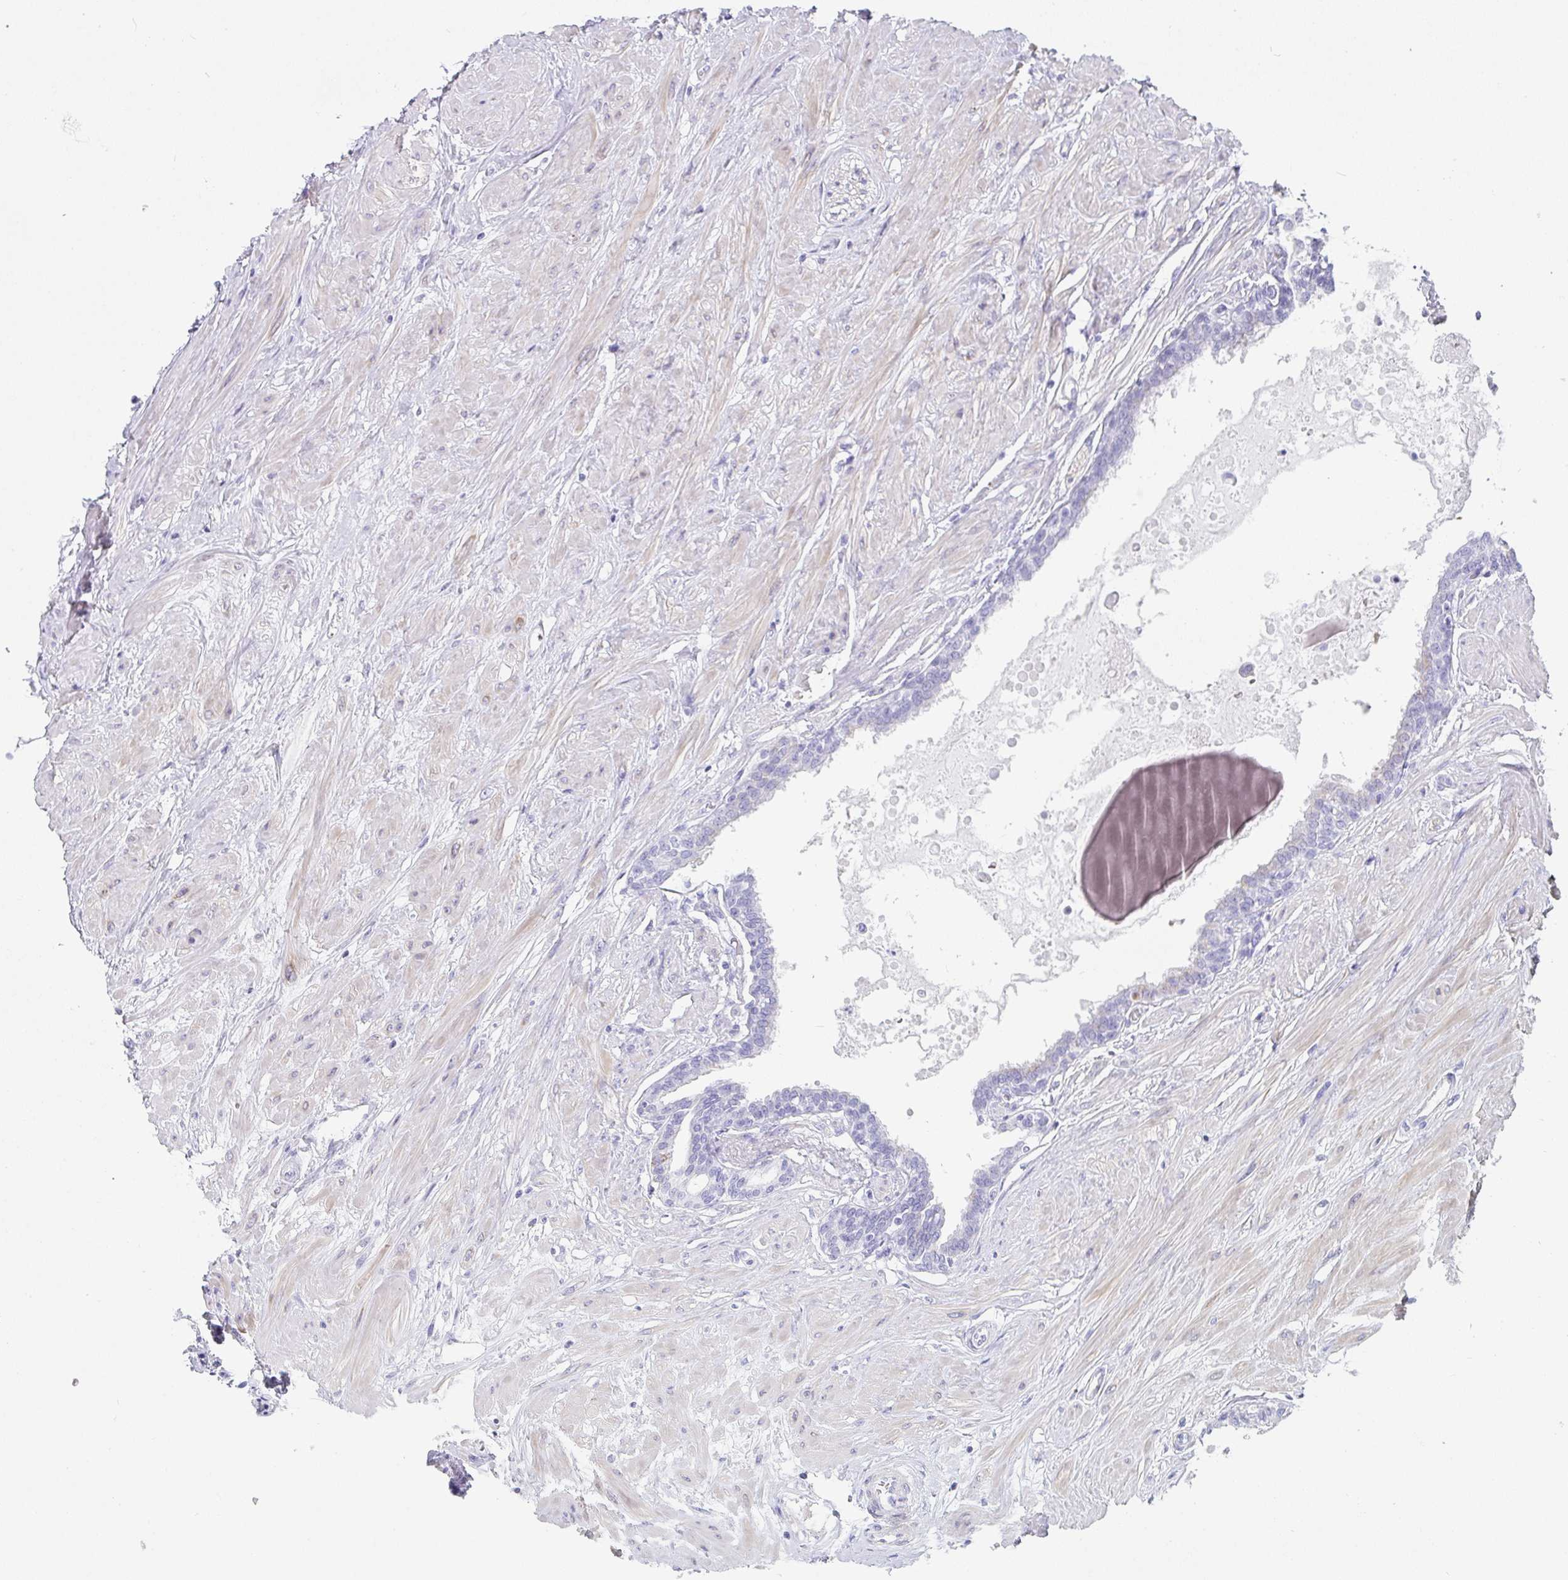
{"staining": {"intensity": "negative", "quantity": "none", "location": "none"}, "tissue": "seminal vesicle", "cell_type": "Glandular cells", "image_type": "normal", "snomed": [{"axis": "morphology", "description": "Normal tissue, NOS"}, {"axis": "topography", "description": "Prostate"}, {"axis": "topography", "description": "Seminal veicle"}], "caption": "Seminal vesicle was stained to show a protein in brown. There is no significant positivity in glandular cells. (DAB (3,3'-diaminobenzidine) IHC, high magnification).", "gene": "PRND", "patient": {"sex": "male", "age": 60}}